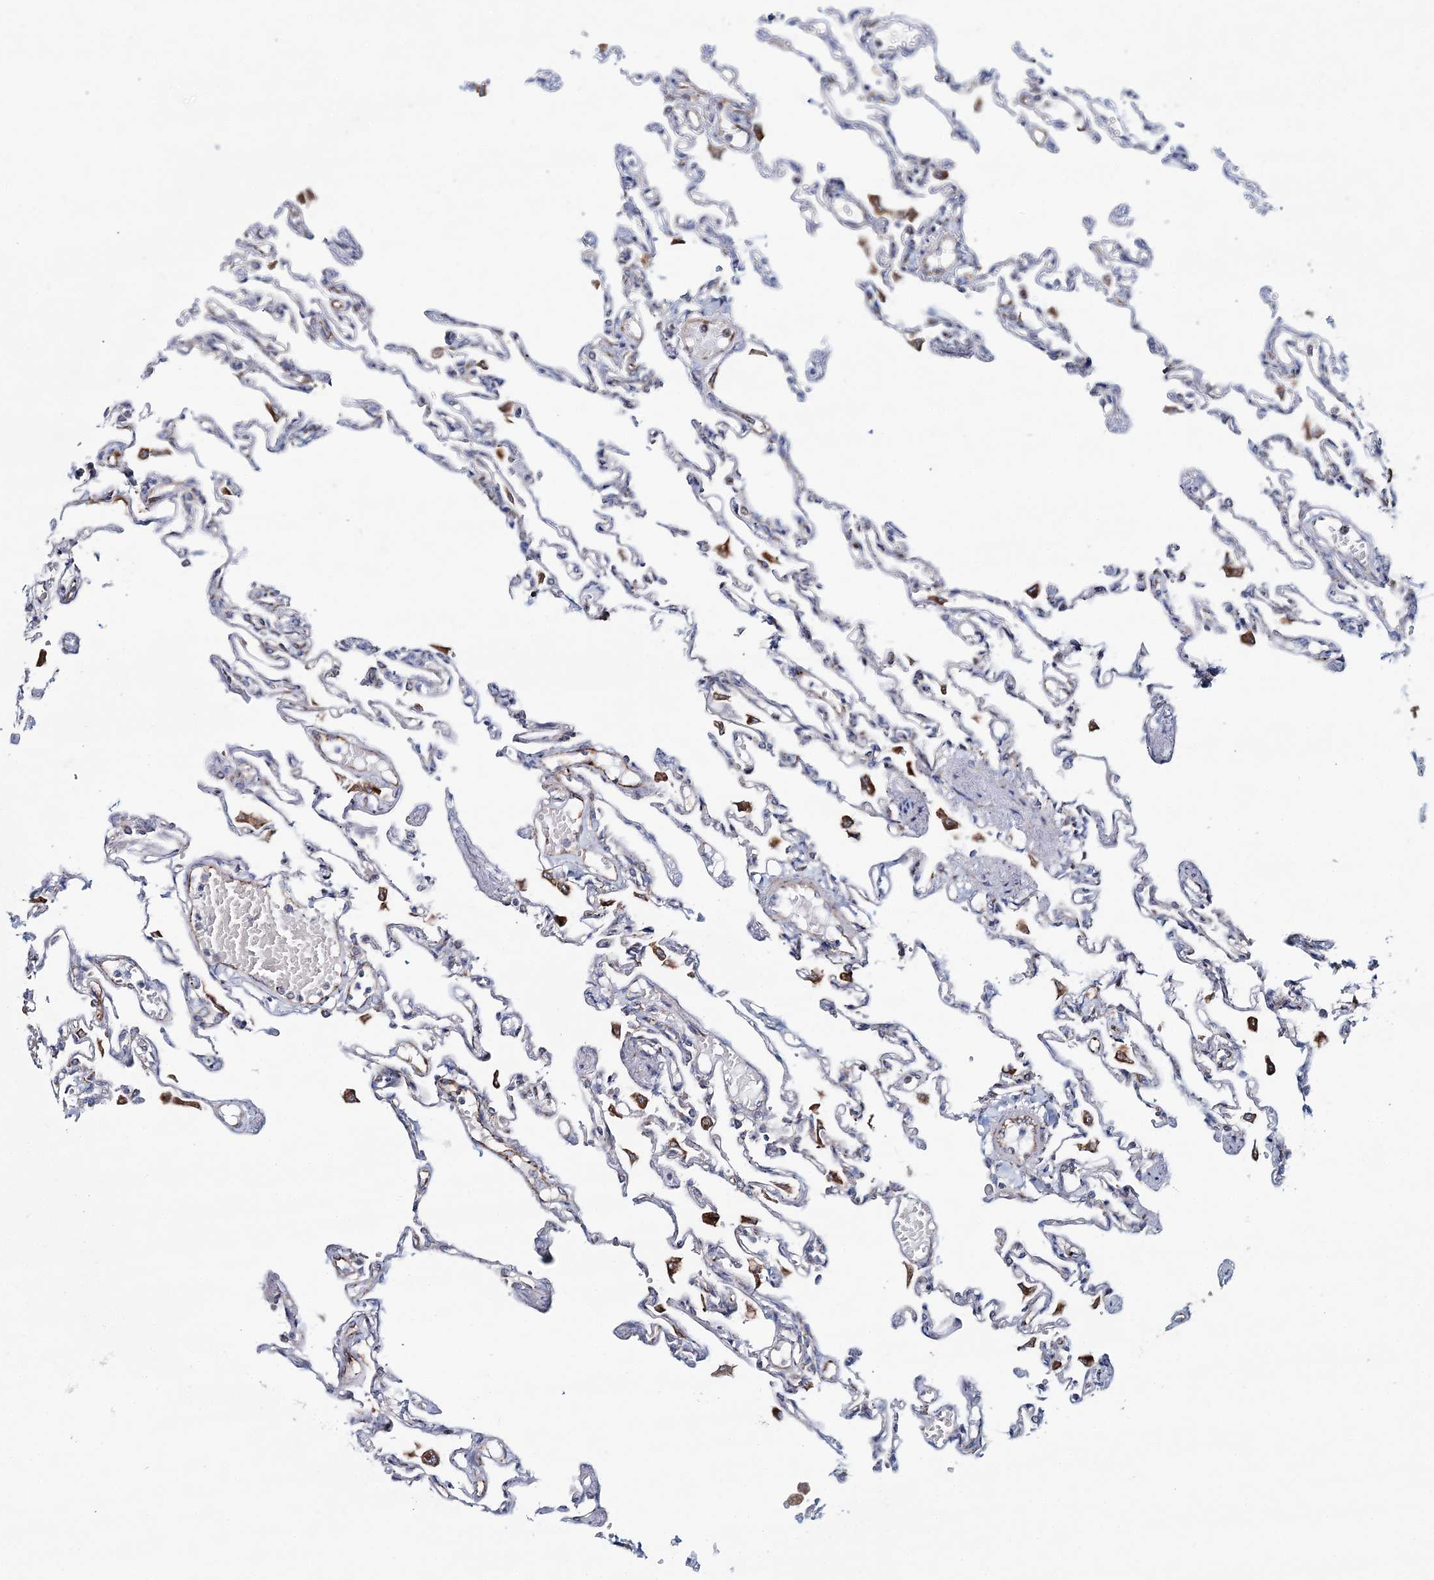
{"staining": {"intensity": "weak", "quantity": "<25%", "location": "cytoplasmic/membranous"}, "tissue": "lung", "cell_type": "Alveolar cells", "image_type": "normal", "snomed": [{"axis": "morphology", "description": "Normal tissue, NOS"}, {"axis": "topography", "description": "Lung"}], "caption": "Immunohistochemical staining of benign lung shows no significant positivity in alveolar cells.", "gene": "ARHGAP6", "patient": {"sex": "male", "age": 21}}